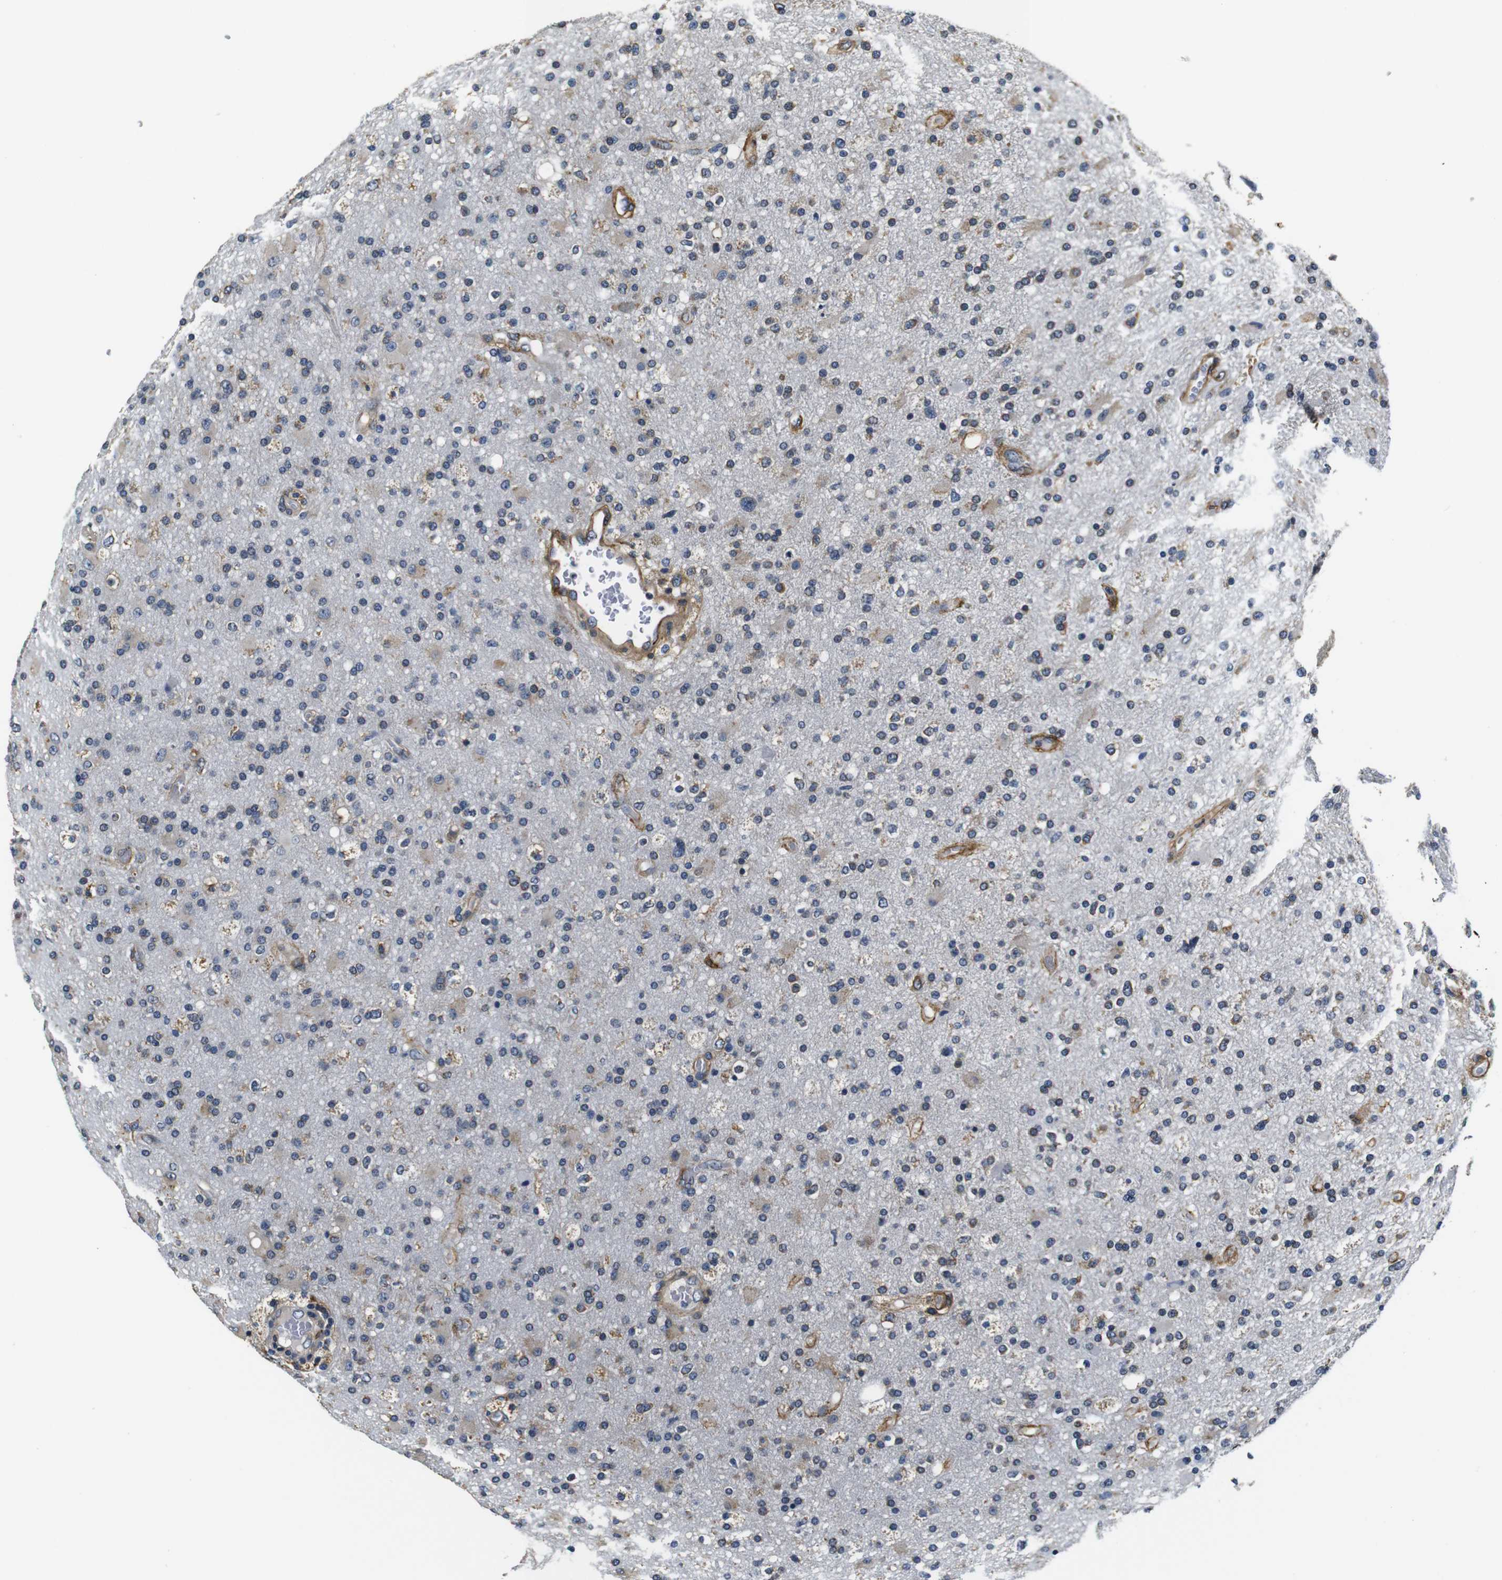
{"staining": {"intensity": "weak", "quantity": "25%-75%", "location": "cytoplasmic/membranous"}, "tissue": "glioma", "cell_type": "Tumor cells", "image_type": "cancer", "snomed": [{"axis": "morphology", "description": "Glioma, malignant, High grade"}, {"axis": "topography", "description": "Brain"}], "caption": "Malignant high-grade glioma stained with IHC demonstrates weak cytoplasmic/membranous staining in approximately 25%-75% of tumor cells.", "gene": "COL1A1", "patient": {"sex": "male", "age": 33}}